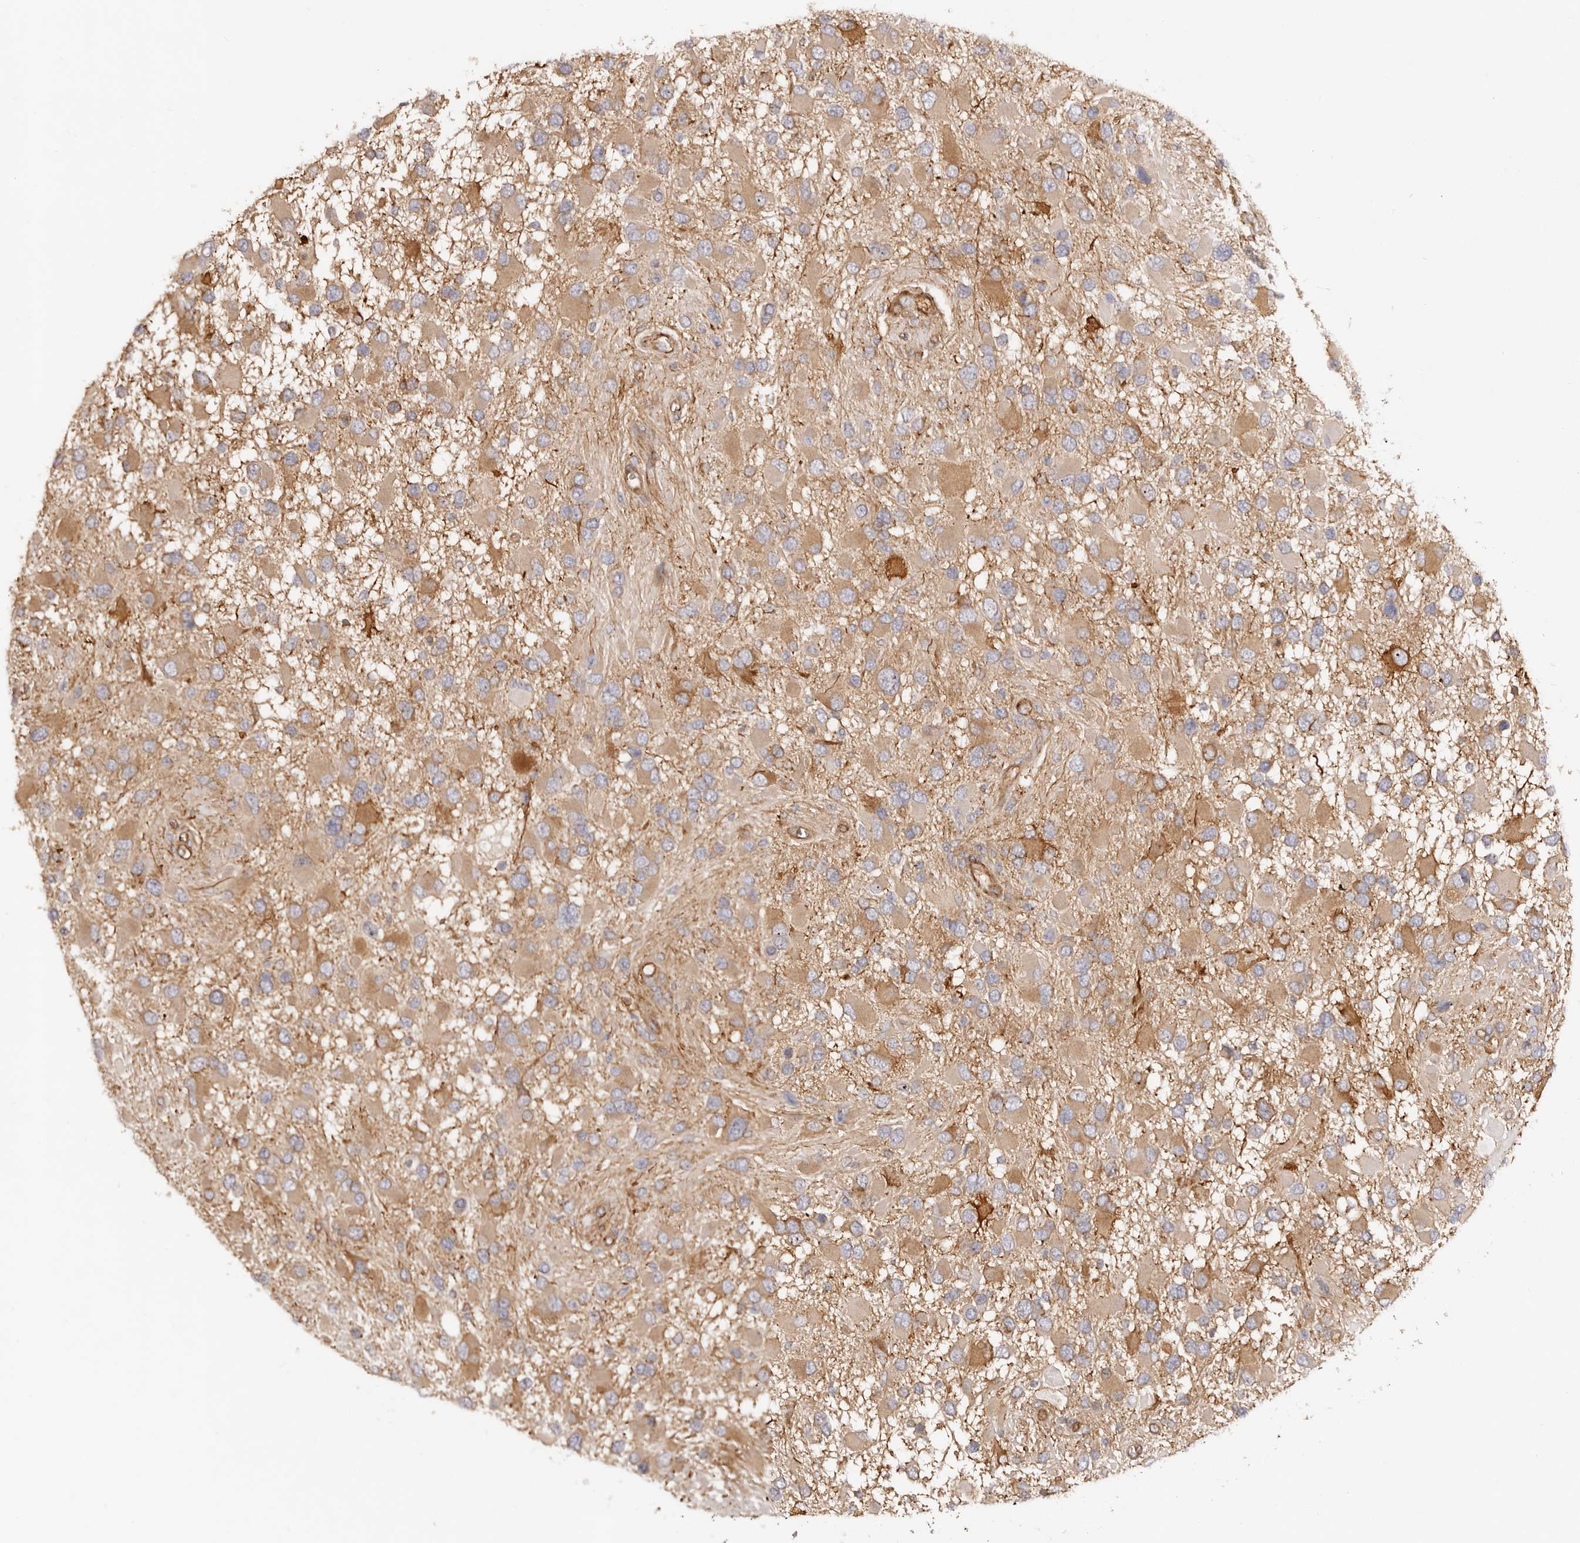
{"staining": {"intensity": "moderate", "quantity": ">75%", "location": "cytoplasmic/membranous"}, "tissue": "glioma", "cell_type": "Tumor cells", "image_type": "cancer", "snomed": [{"axis": "morphology", "description": "Glioma, malignant, High grade"}, {"axis": "topography", "description": "Brain"}], "caption": "Protein analysis of glioma tissue shows moderate cytoplasmic/membranous positivity in about >75% of tumor cells.", "gene": "RPS6", "patient": {"sex": "male", "age": 53}}